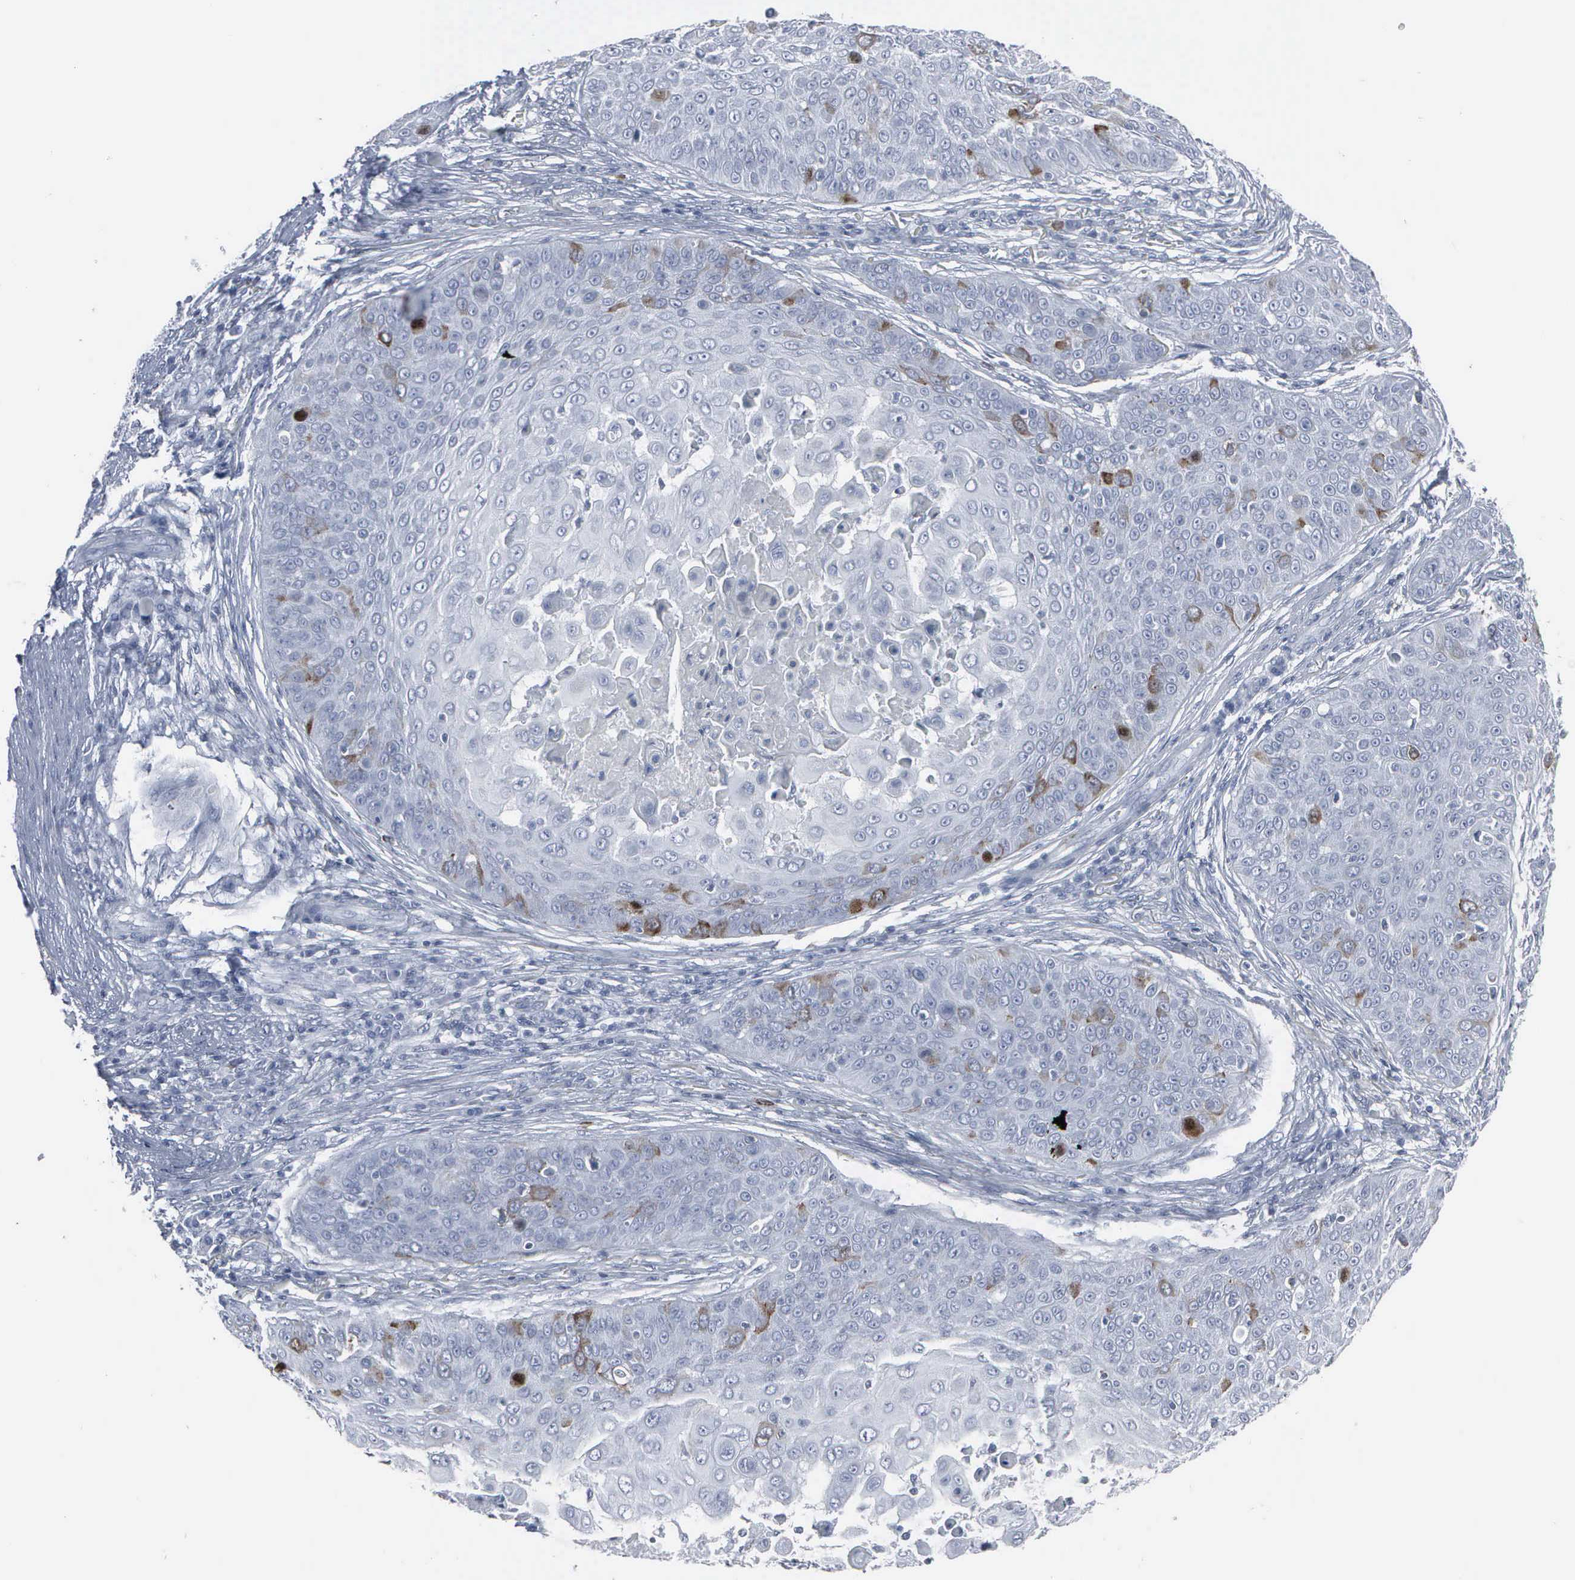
{"staining": {"intensity": "moderate", "quantity": "<25%", "location": "cytoplasmic/membranous"}, "tissue": "skin cancer", "cell_type": "Tumor cells", "image_type": "cancer", "snomed": [{"axis": "morphology", "description": "Squamous cell carcinoma, NOS"}, {"axis": "topography", "description": "Skin"}], "caption": "Immunohistochemical staining of human squamous cell carcinoma (skin) reveals moderate cytoplasmic/membranous protein staining in approximately <25% of tumor cells.", "gene": "CCNB1", "patient": {"sex": "male", "age": 82}}